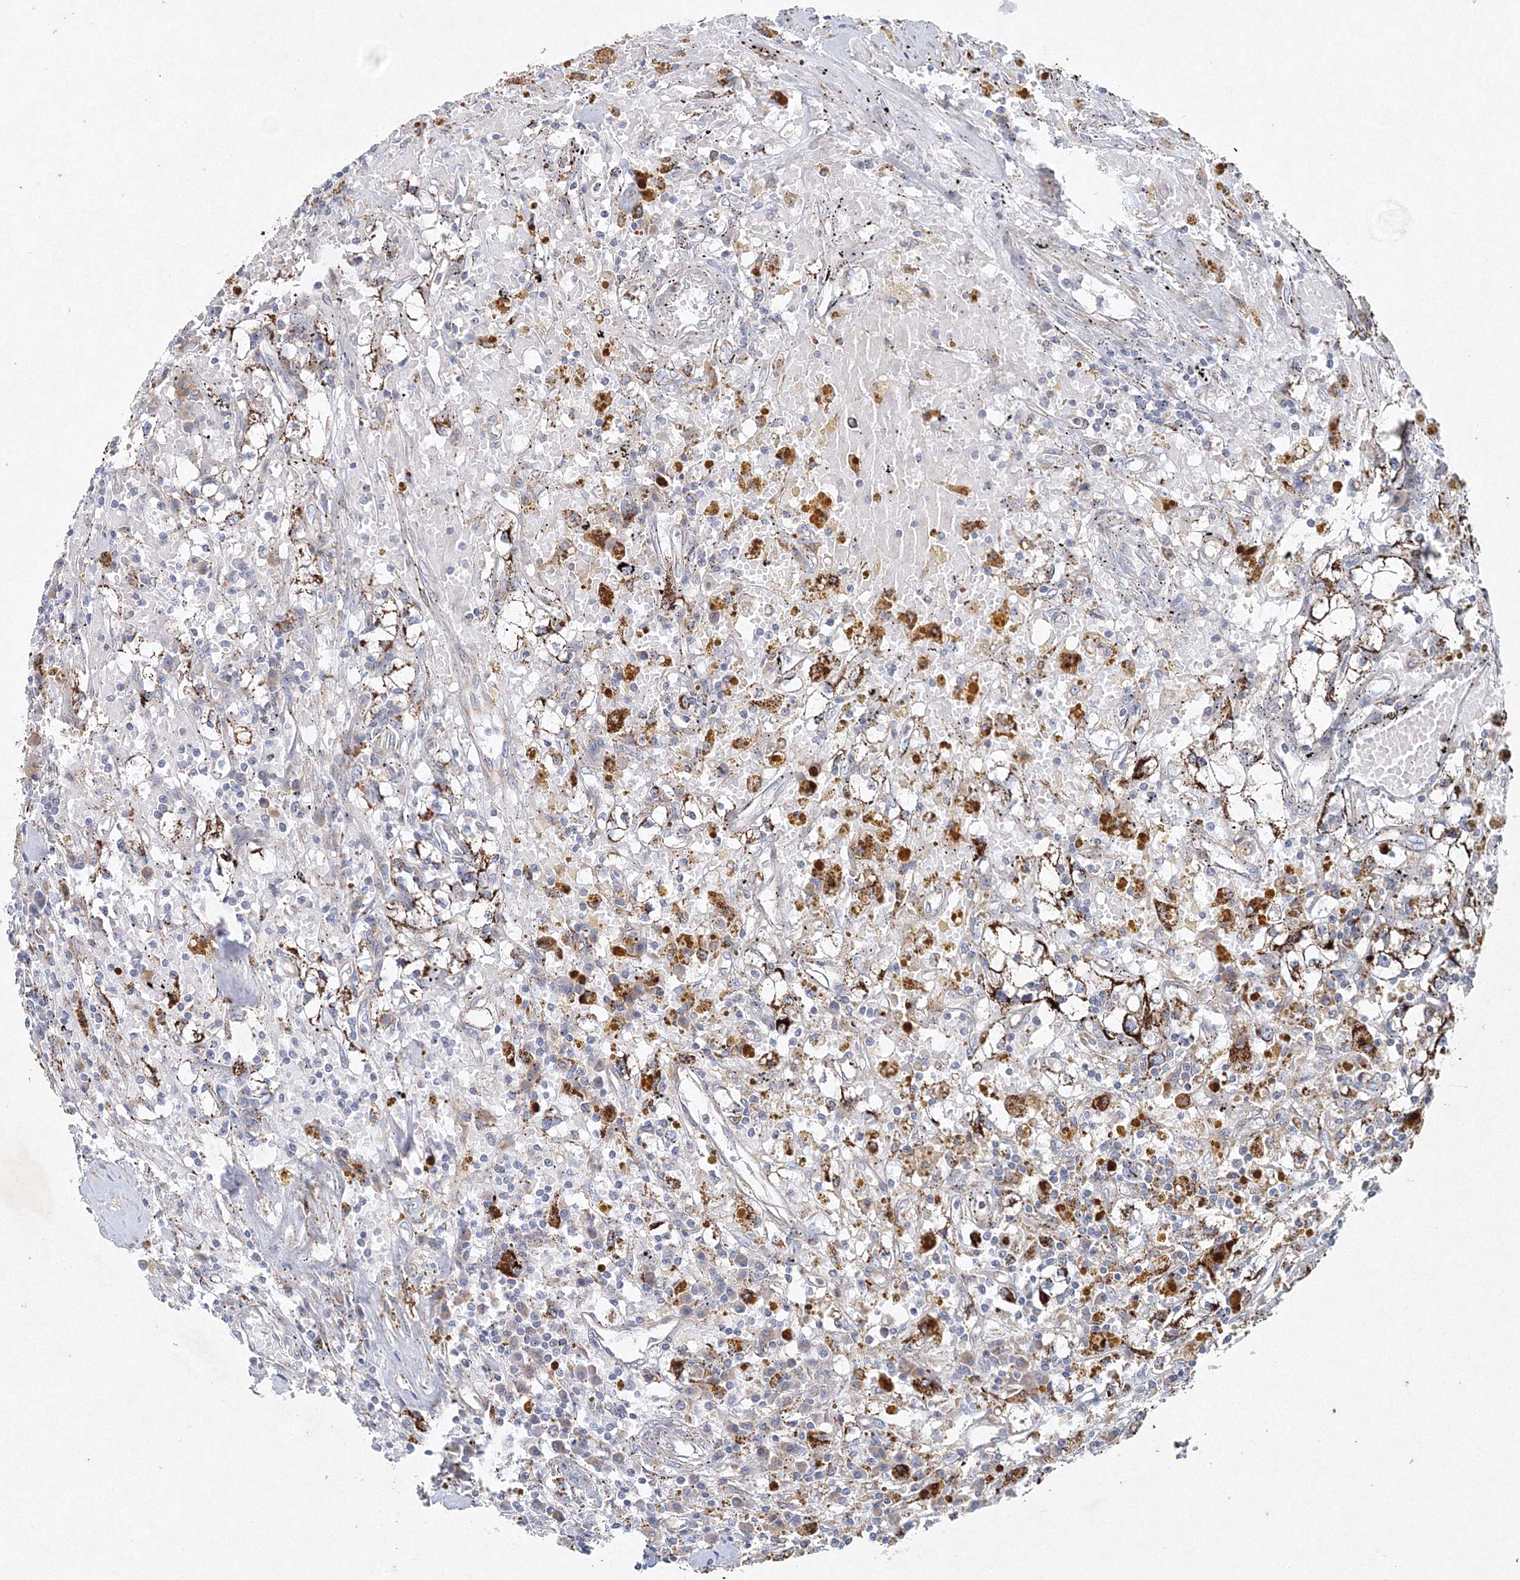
{"staining": {"intensity": "strong", "quantity": "25%-75%", "location": "cytoplasmic/membranous"}, "tissue": "renal cancer", "cell_type": "Tumor cells", "image_type": "cancer", "snomed": [{"axis": "morphology", "description": "Adenocarcinoma, NOS"}, {"axis": "topography", "description": "Kidney"}], "caption": "A brown stain shows strong cytoplasmic/membranous staining of a protein in adenocarcinoma (renal) tumor cells.", "gene": "WDR49", "patient": {"sex": "male", "age": 56}}